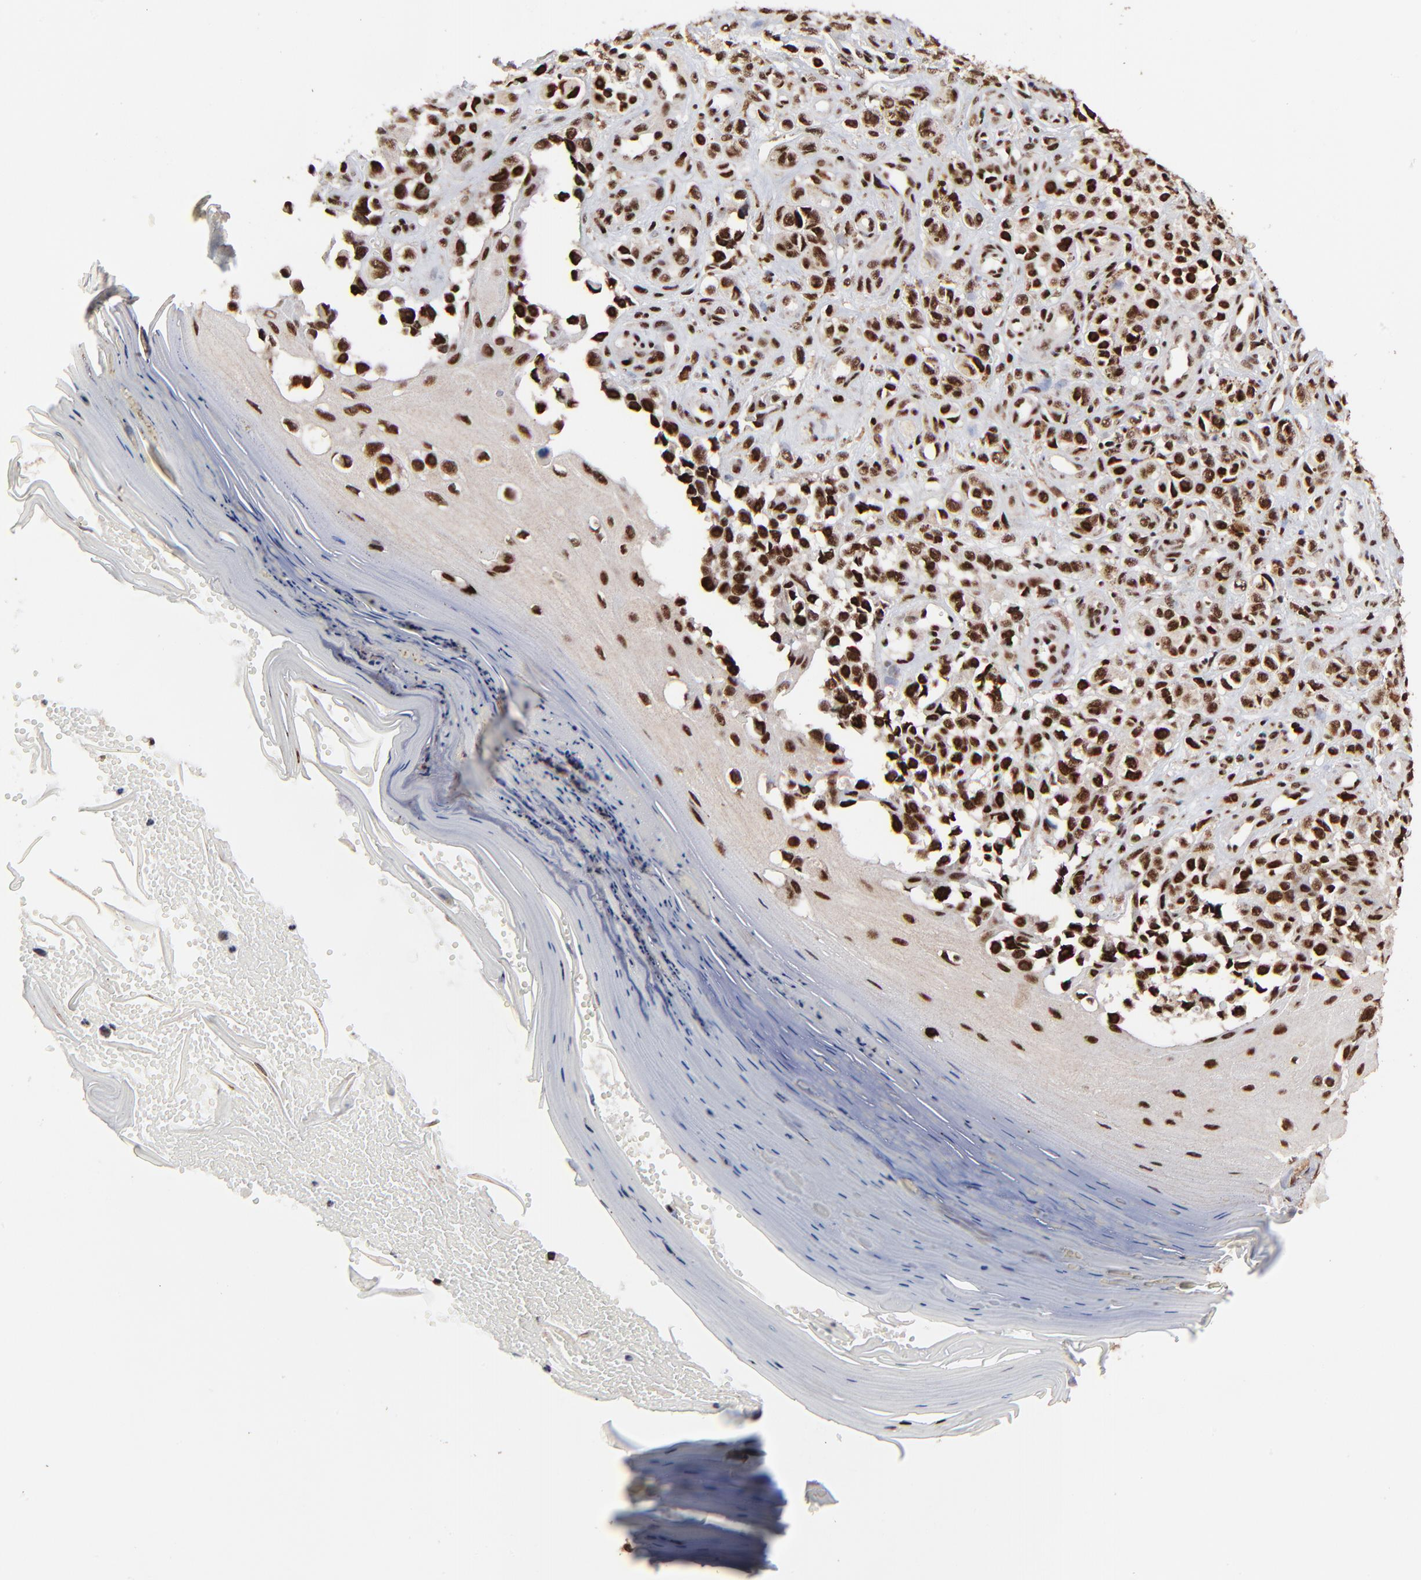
{"staining": {"intensity": "strong", "quantity": ">75%", "location": "nuclear"}, "tissue": "melanoma", "cell_type": "Tumor cells", "image_type": "cancer", "snomed": [{"axis": "morphology", "description": "Malignant melanoma, NOS"}, {"axis": "topography", "description": "Skin"}], "caption": "Malignant melanoma stained with DAB (3,3'-diaminobenzidine) immunohistochemistry displays high levels of strong nuclear expression in approximately >75% of tumor cells.", "gene": "RBM22", "patient": {"sex": "female", "age": 82}}